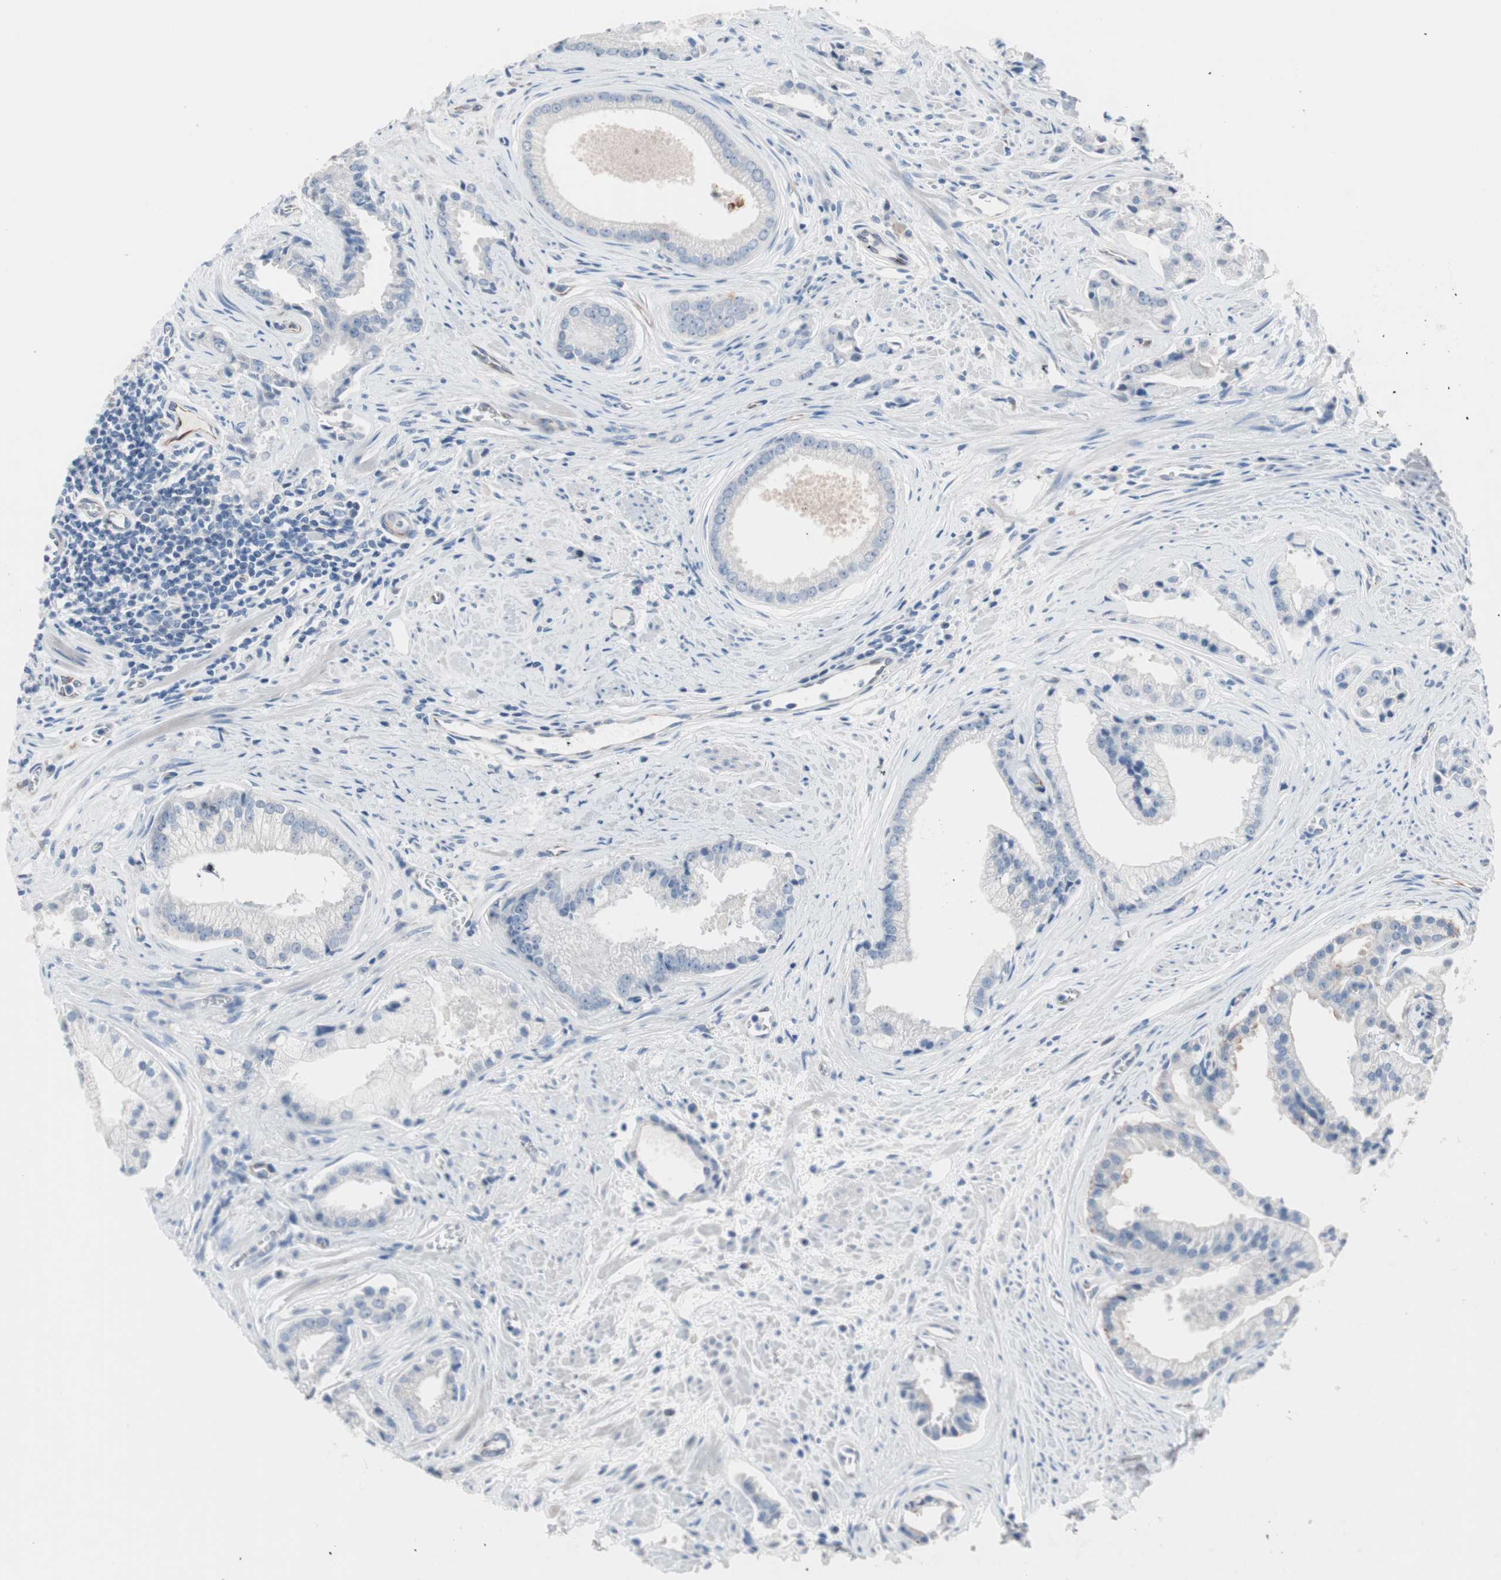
{"staining": {"intensity": "negative", "quantity": "none", "location": "none"}, "tissue": "prostate cancer", "cell_type": "Tumor cells", "image_type": "cancer", "snomed": [{"axis": "morphology", "description": "Adenocarcinoma, High grade"}, {"axis": "topography", "description": "Prostate"}], "caption": "High magnification brightfield microscopy of high-grade adenocarcinoma (prostate) stained with DAB (3,3'-diaminobenzidine) (brown) and counterstained with hematoxylin (blue): tumor cells show no significant positivity. (Brightfield microscopy of DAB (3,3'-diaminobenzidine) immunohistochemistry at high magnification).", "gene": "ULBP1", "patient": {"sex": "male", "age": 67}}